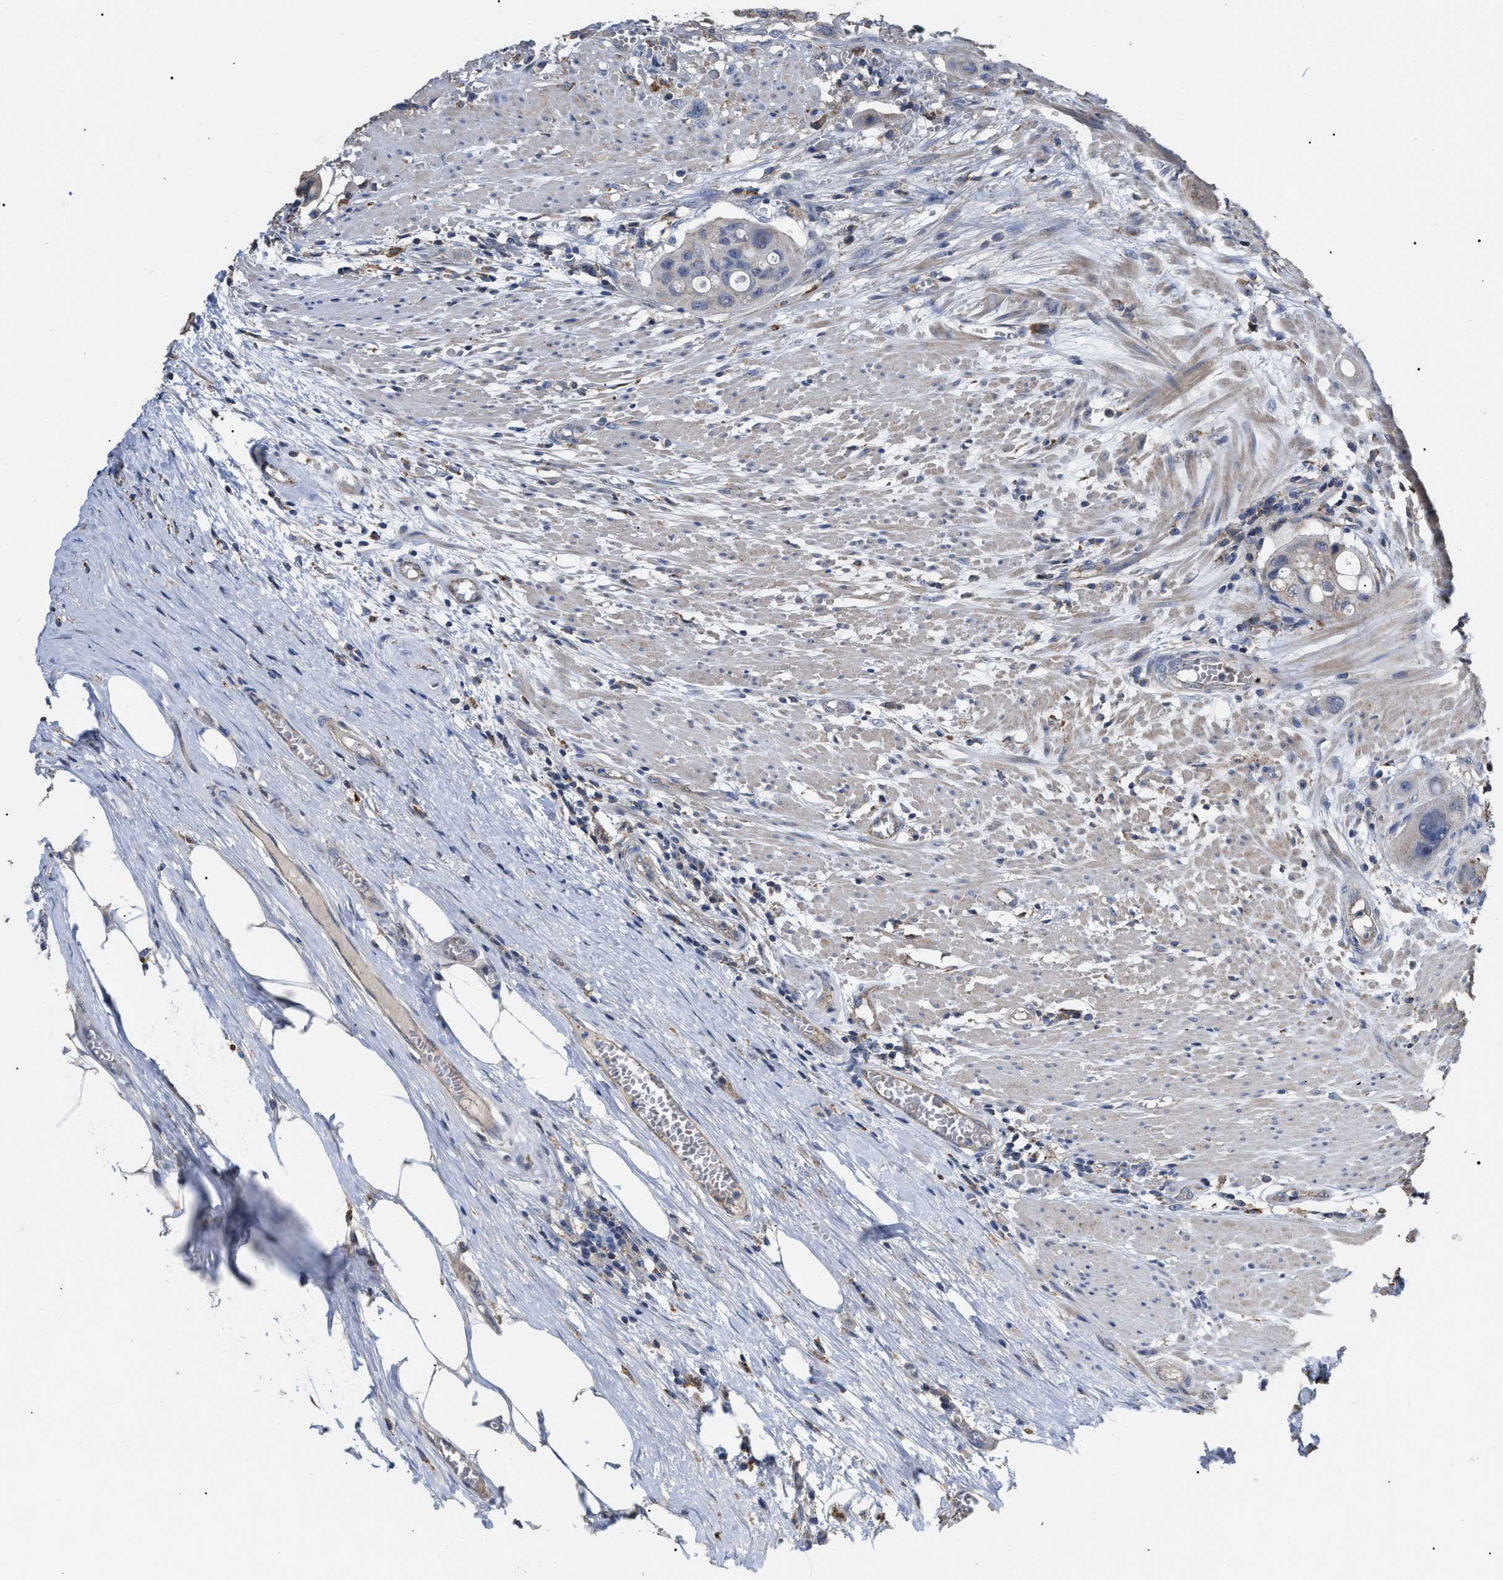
{"staining": {"intensity": "negative", "quantity": "none", "location": "none"}, "tissue": "colorectal cancer", "cell_type": "Tumor cells", "image_type": "cancer", "snomed": [{"axis": "morphology", "description": "Adenocarcinoma, NOS"}, {"axis": "topography", "description": "Colon"}], "caption": "A micrograph of human colorectal cancer is negative for staining in tumor cells. (Immunohistochemistry, brightfield microscopy, high magnification).", "gene": "FAM171A2", "patient": {"sex": "female", "age": 57}}